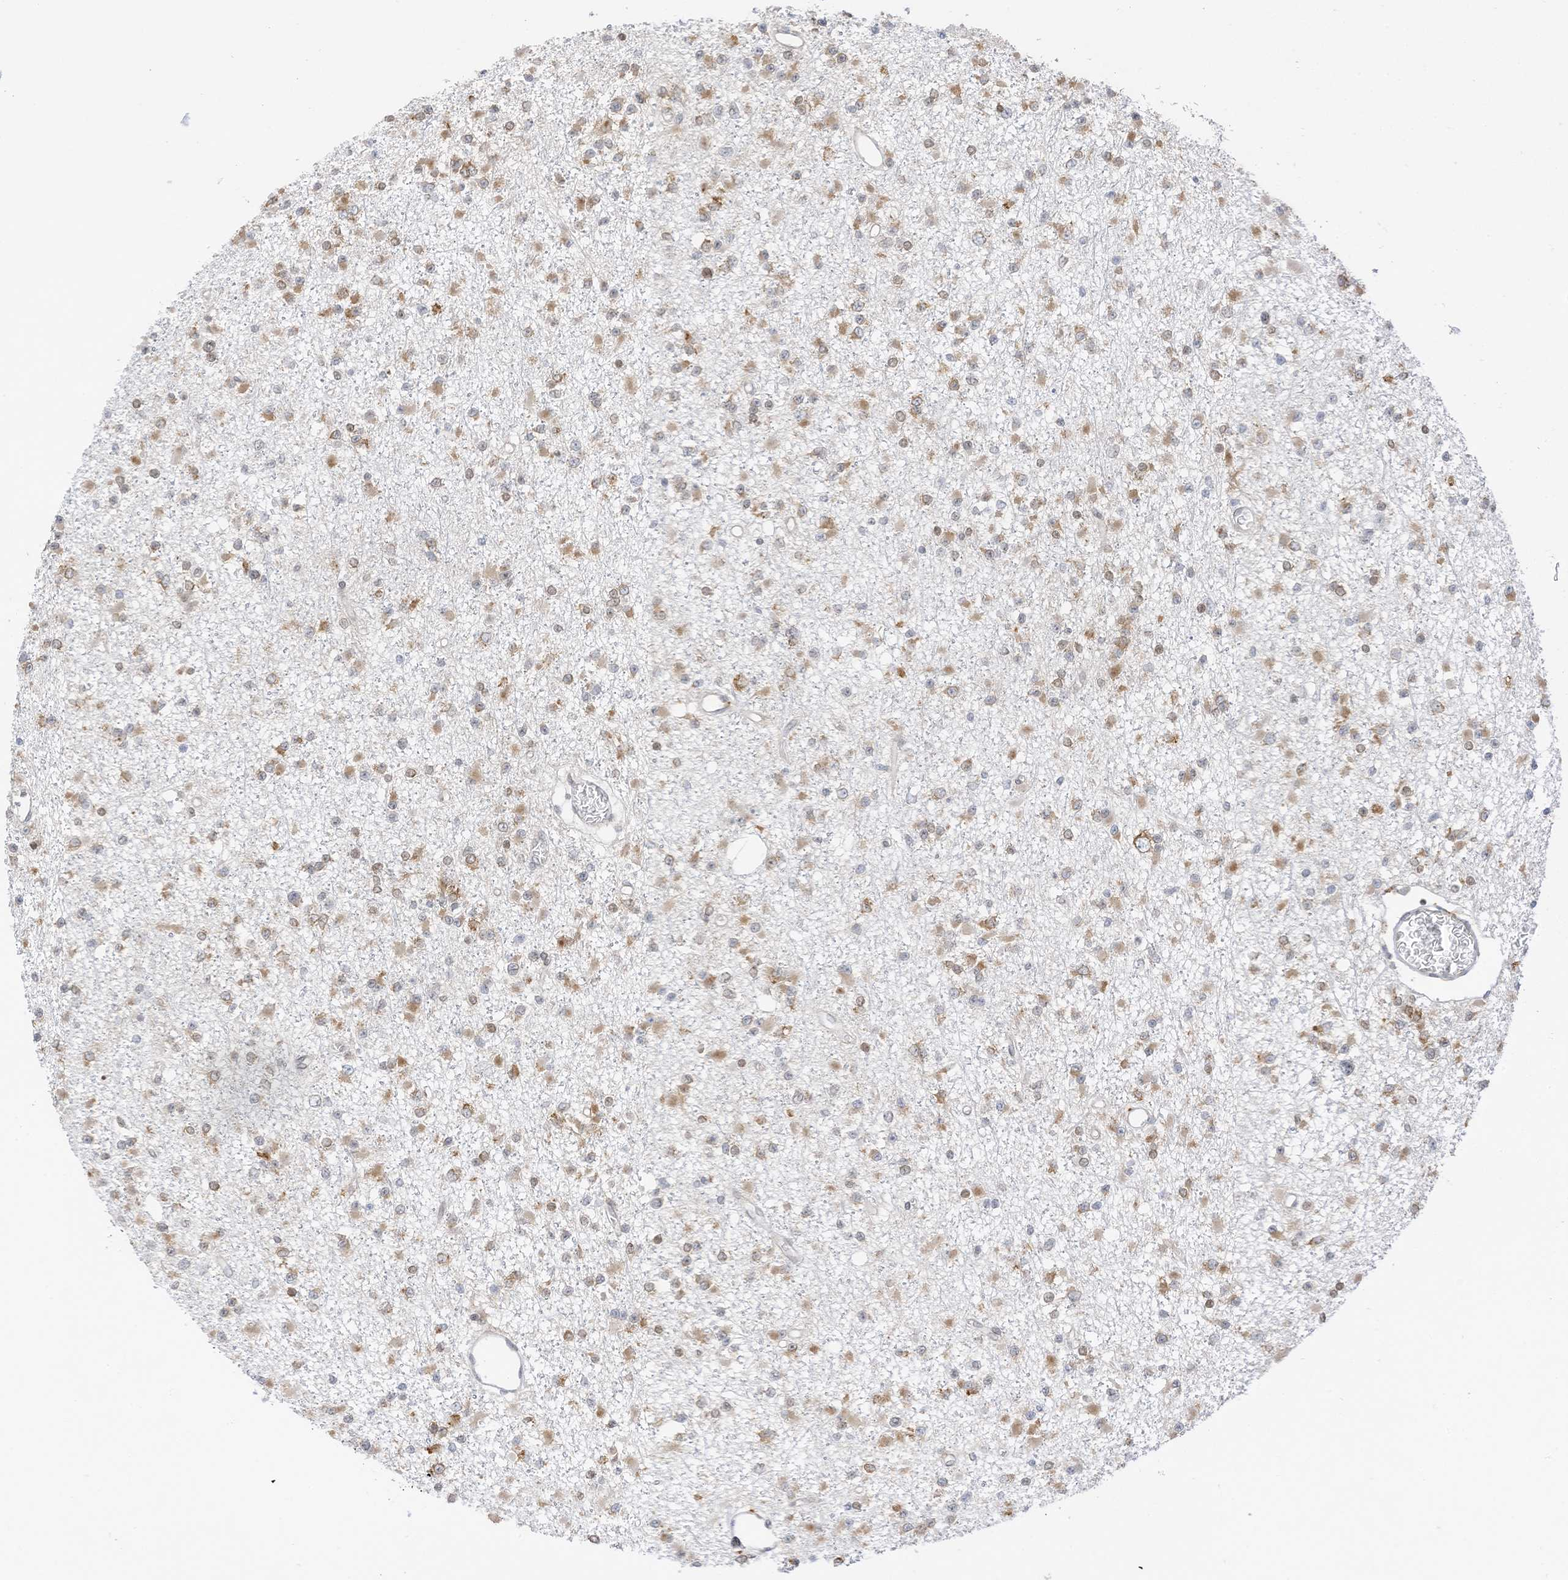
{"staining": {"intensity": "weak", "quantity": "25%-75%", "location": "cytoplasmic/membranous"}, "tissue": "glioma", "cell_type": "Tumor cells", "image_type": "cancer", "snomed": [{"axis": "morphology", "description": "Glioma, malignant, Low grade"}, {"axis": "topography", "description": "Brain"}], "caption": "Glioma stained for a protein (brown) exhibits weak cytoplasmic/membranous positive expression in about 25%-75% of tumor cells.", "gene": "EDF1", "patient": {"sex": "female", "age": 22}}